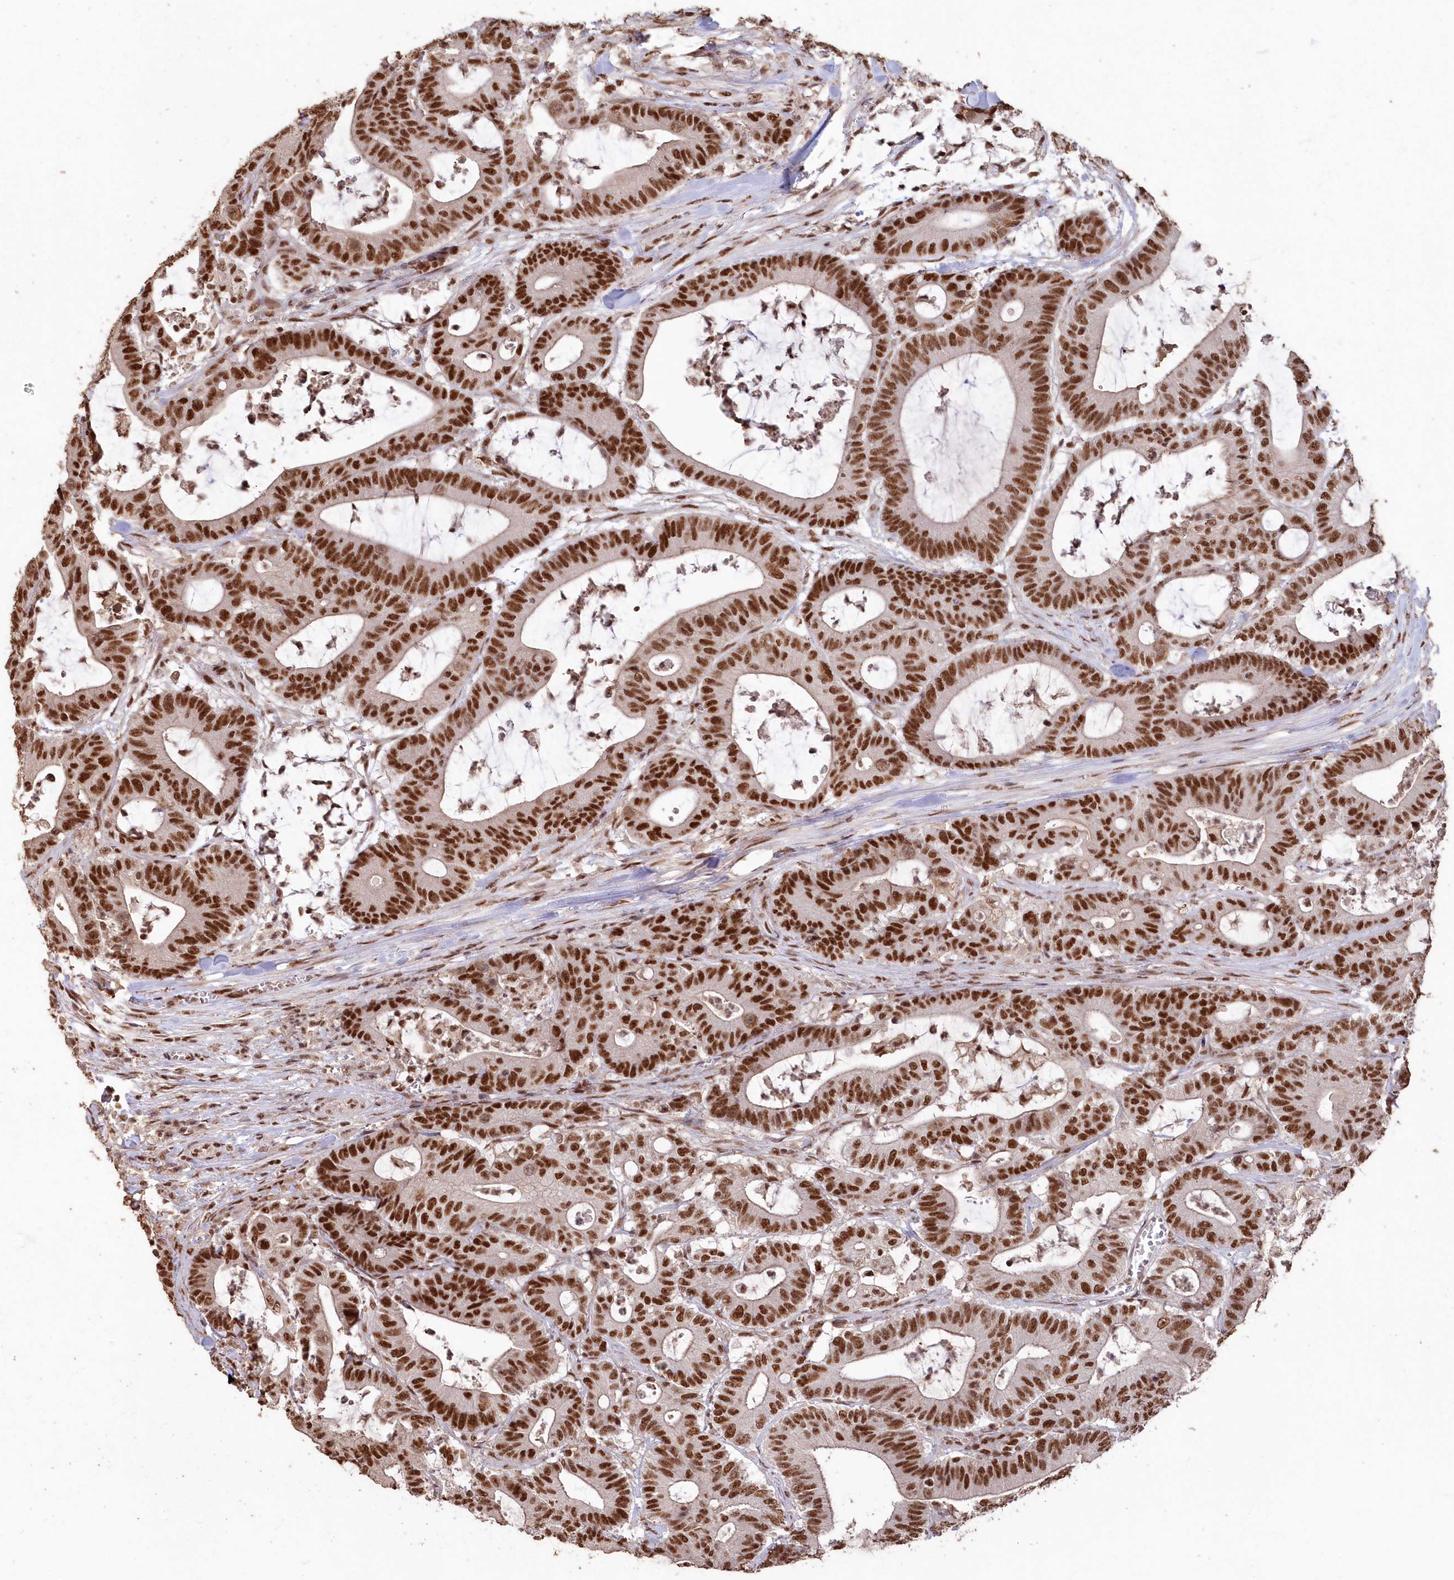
{"staining": {"intensity": "strong", "quantity": ">75%", "location": "nuclear"}, "tissue": "colorectal cancer", "cell_type": "Tumor cells", "image_type": "cancer", "snomed": [{"axis": "morphology", "description": "Adenocarcinoma, NOS"}, {"axis": "topography", "description": "Colon"}], "caption": "An immunohistochemistry (IHC) image of neoplastic tissue is shown. Protein staining in brown labels strong nuclear positivity in adenocarcinoma (colorectal) within tumor cells. The staining was performed using DAB to visualize the protein expression in brown, while the nuclei were stained in blue with hematoxylin (Magnification: 20x).", "gene": "PDS5A", "patient": {"sex": "female", "age": 84}}